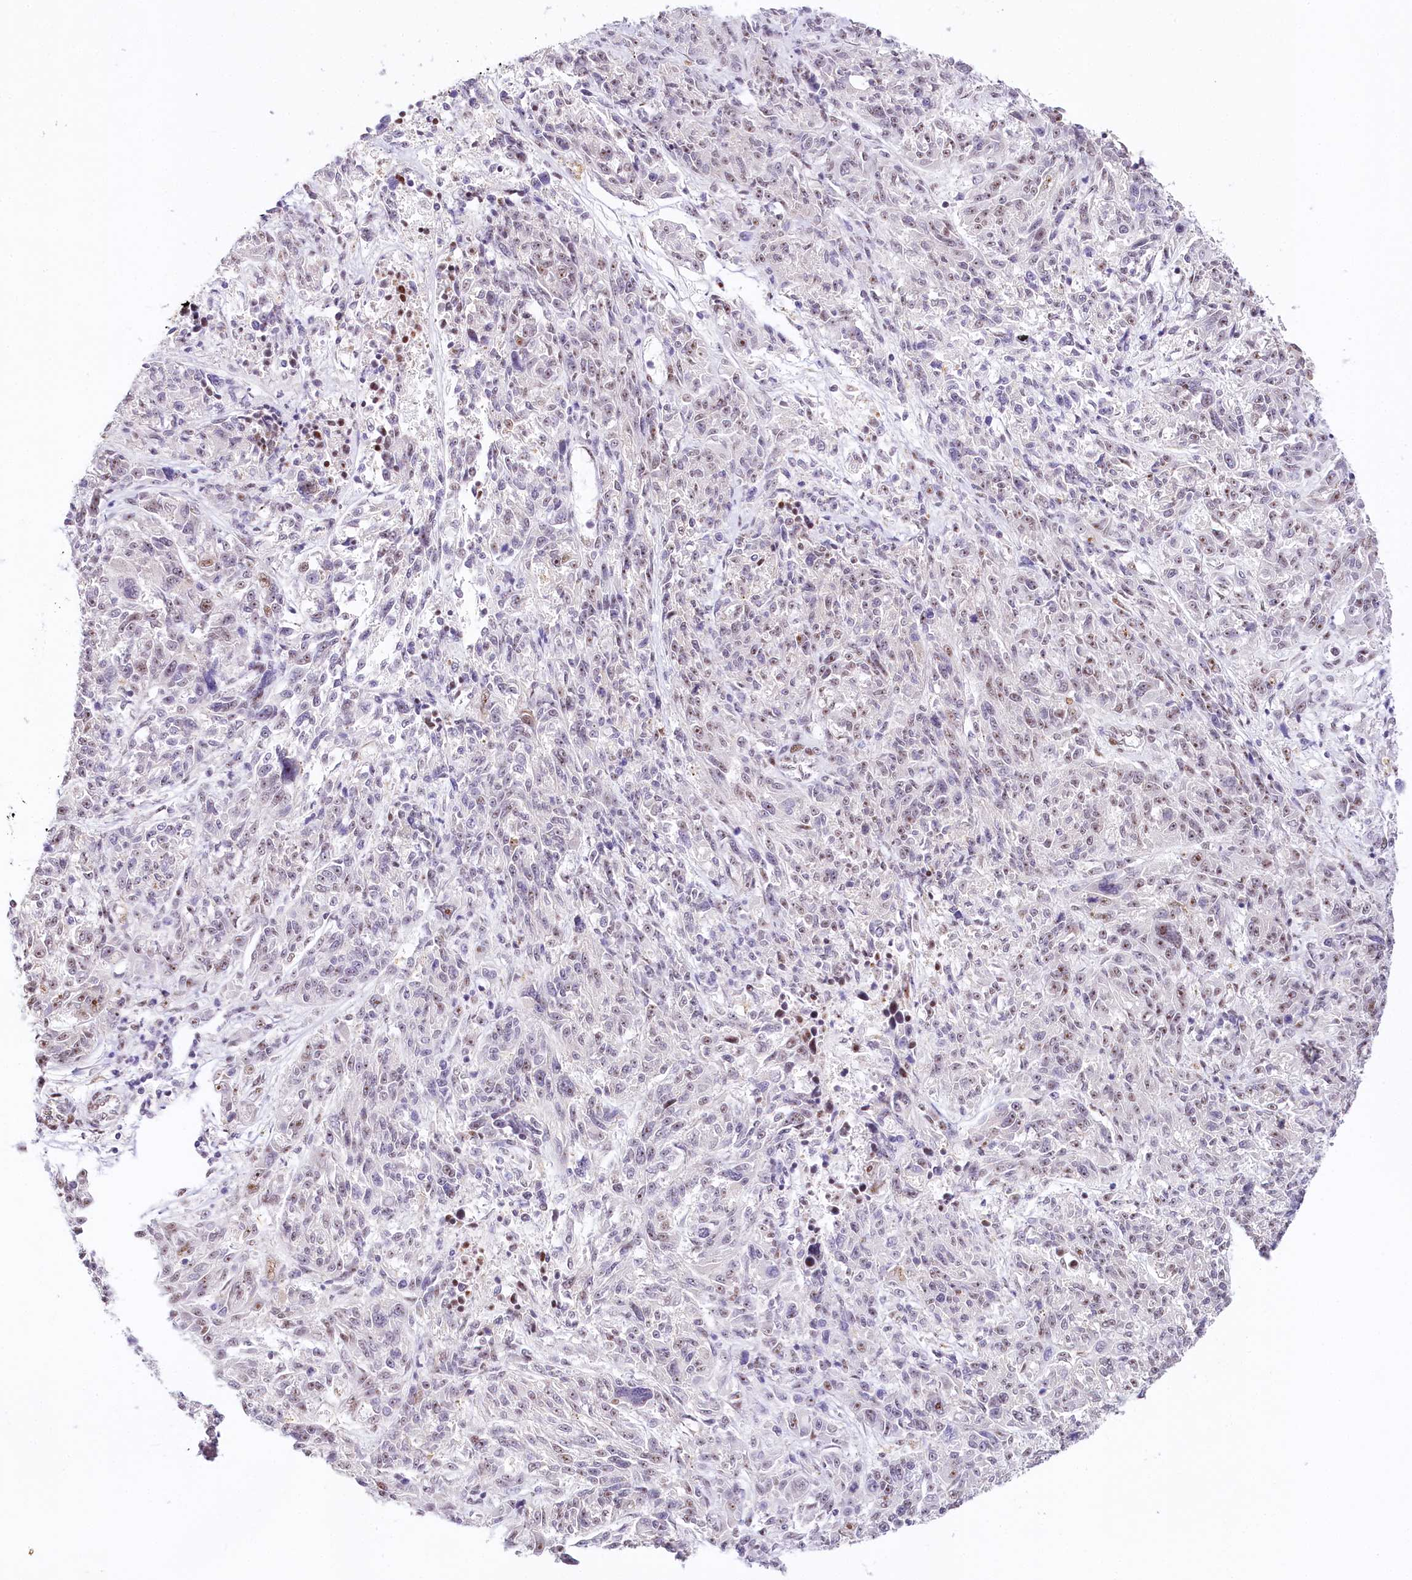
{"staining": {"intensity": "weak", "quantity": "25%-75%", "location": "nuclear"}, "tissue": "melanoma", "cell_type": "Tumor cells", "image_type": "cancer", "snomed": [{"axis": "morphology", "description": "Malignant melanoma, NOS"}, {"axis": "topography", "description": "Skin"}], "caption": "An immunohistochemistry photomicrograph of tumor tissue is shown. Protein staining in brown labels weak nuclear positivity in melanoma within tumor cells.", "gene": "TP53", "patient": {"sex": "male", "age": 53}}